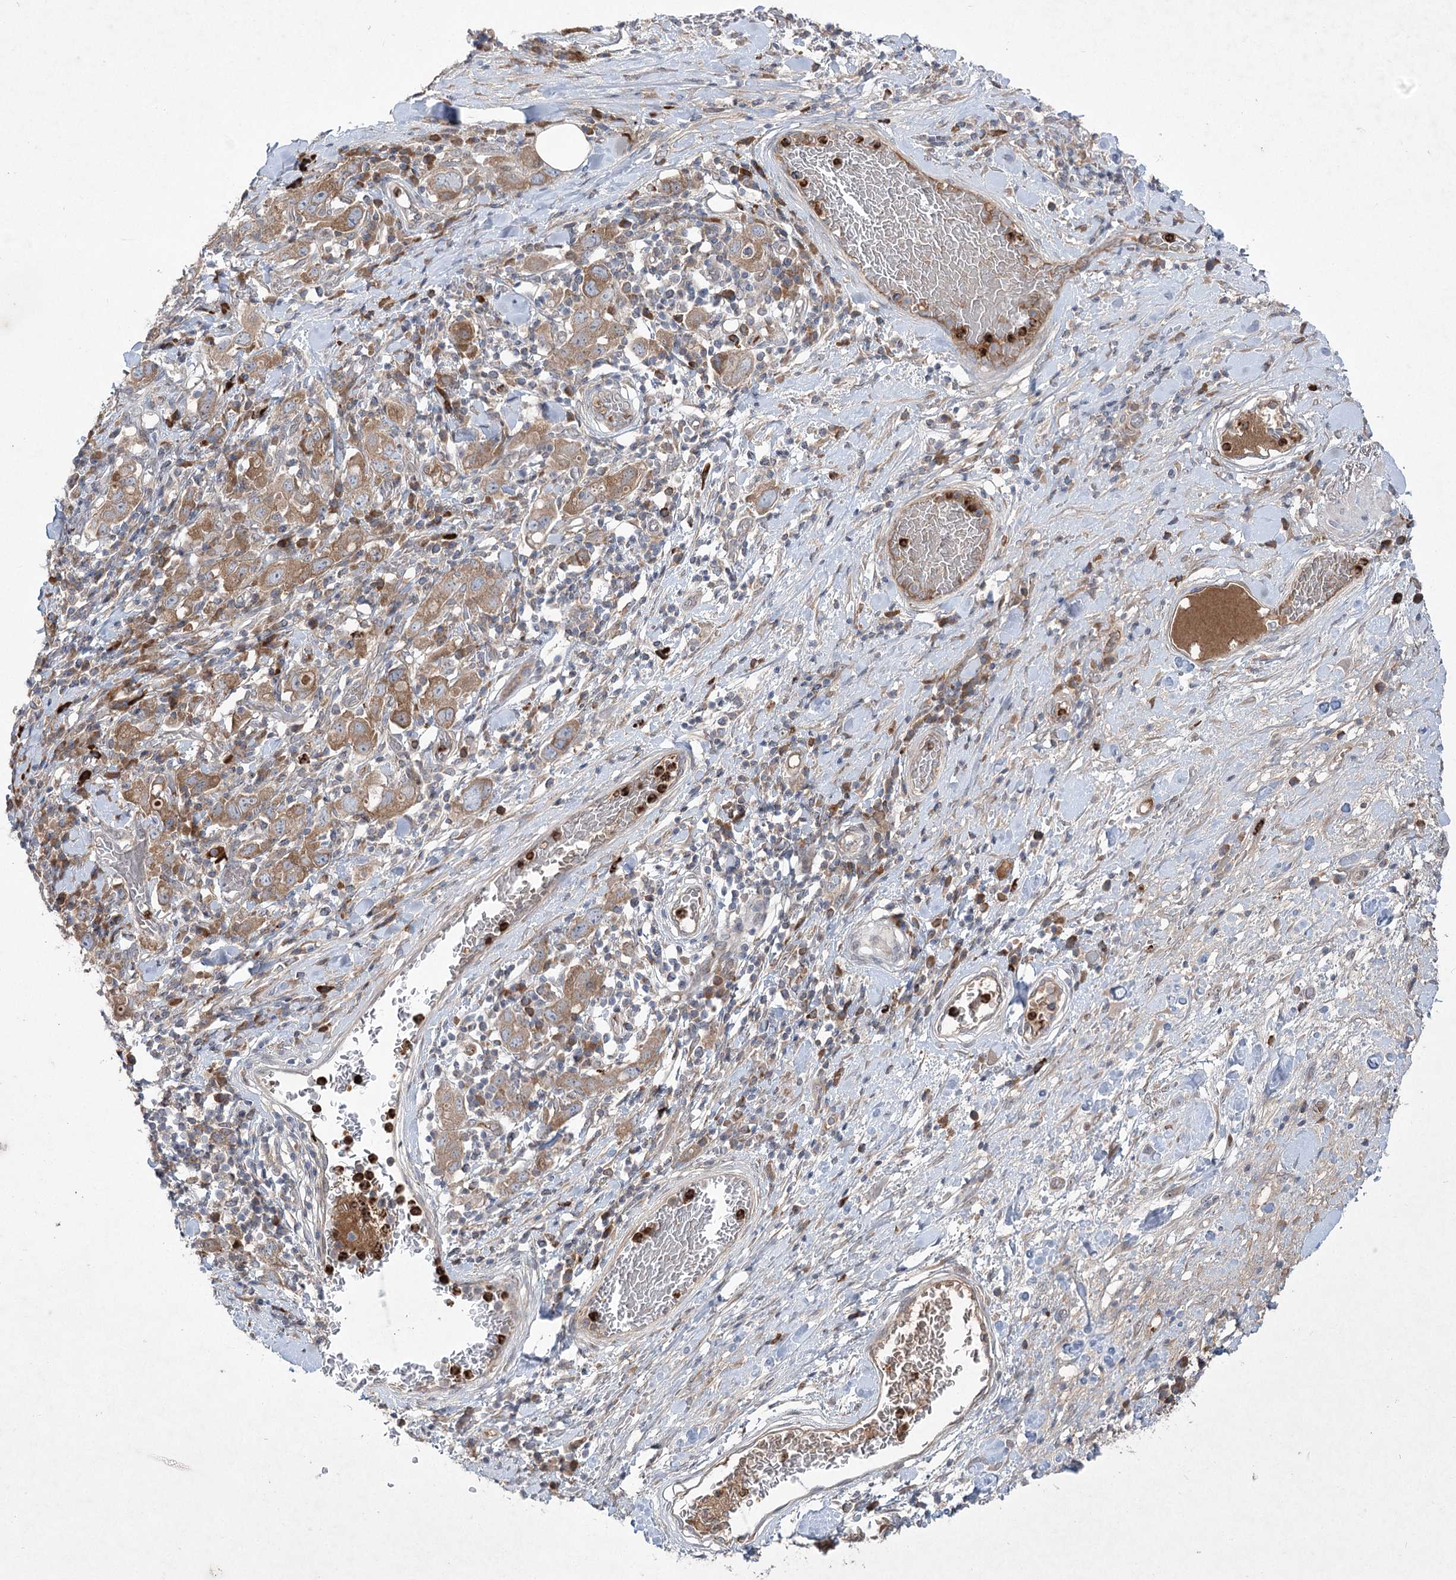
{"staining": {"intensity": "moderate", "quantity": ">75%", "location": "cytoplasmic/membranous"}, "tissue": "stomach cancer", "cell_type": "Tumor cells", "image_type": "cancer", "snomed": [{"axis": "morphology", "description": "Adenocarcinoma, NOS"}, {"axis": "topography", "description": "Stomach, upper"}], "caption": "Protein staining of stomach cancer tissue reveals moderate cytoplasmic/membranous staining in about >75% of tumor cells.", "gene": "PLEKHA5", "patient": {"sex": "male", "age": 62}}